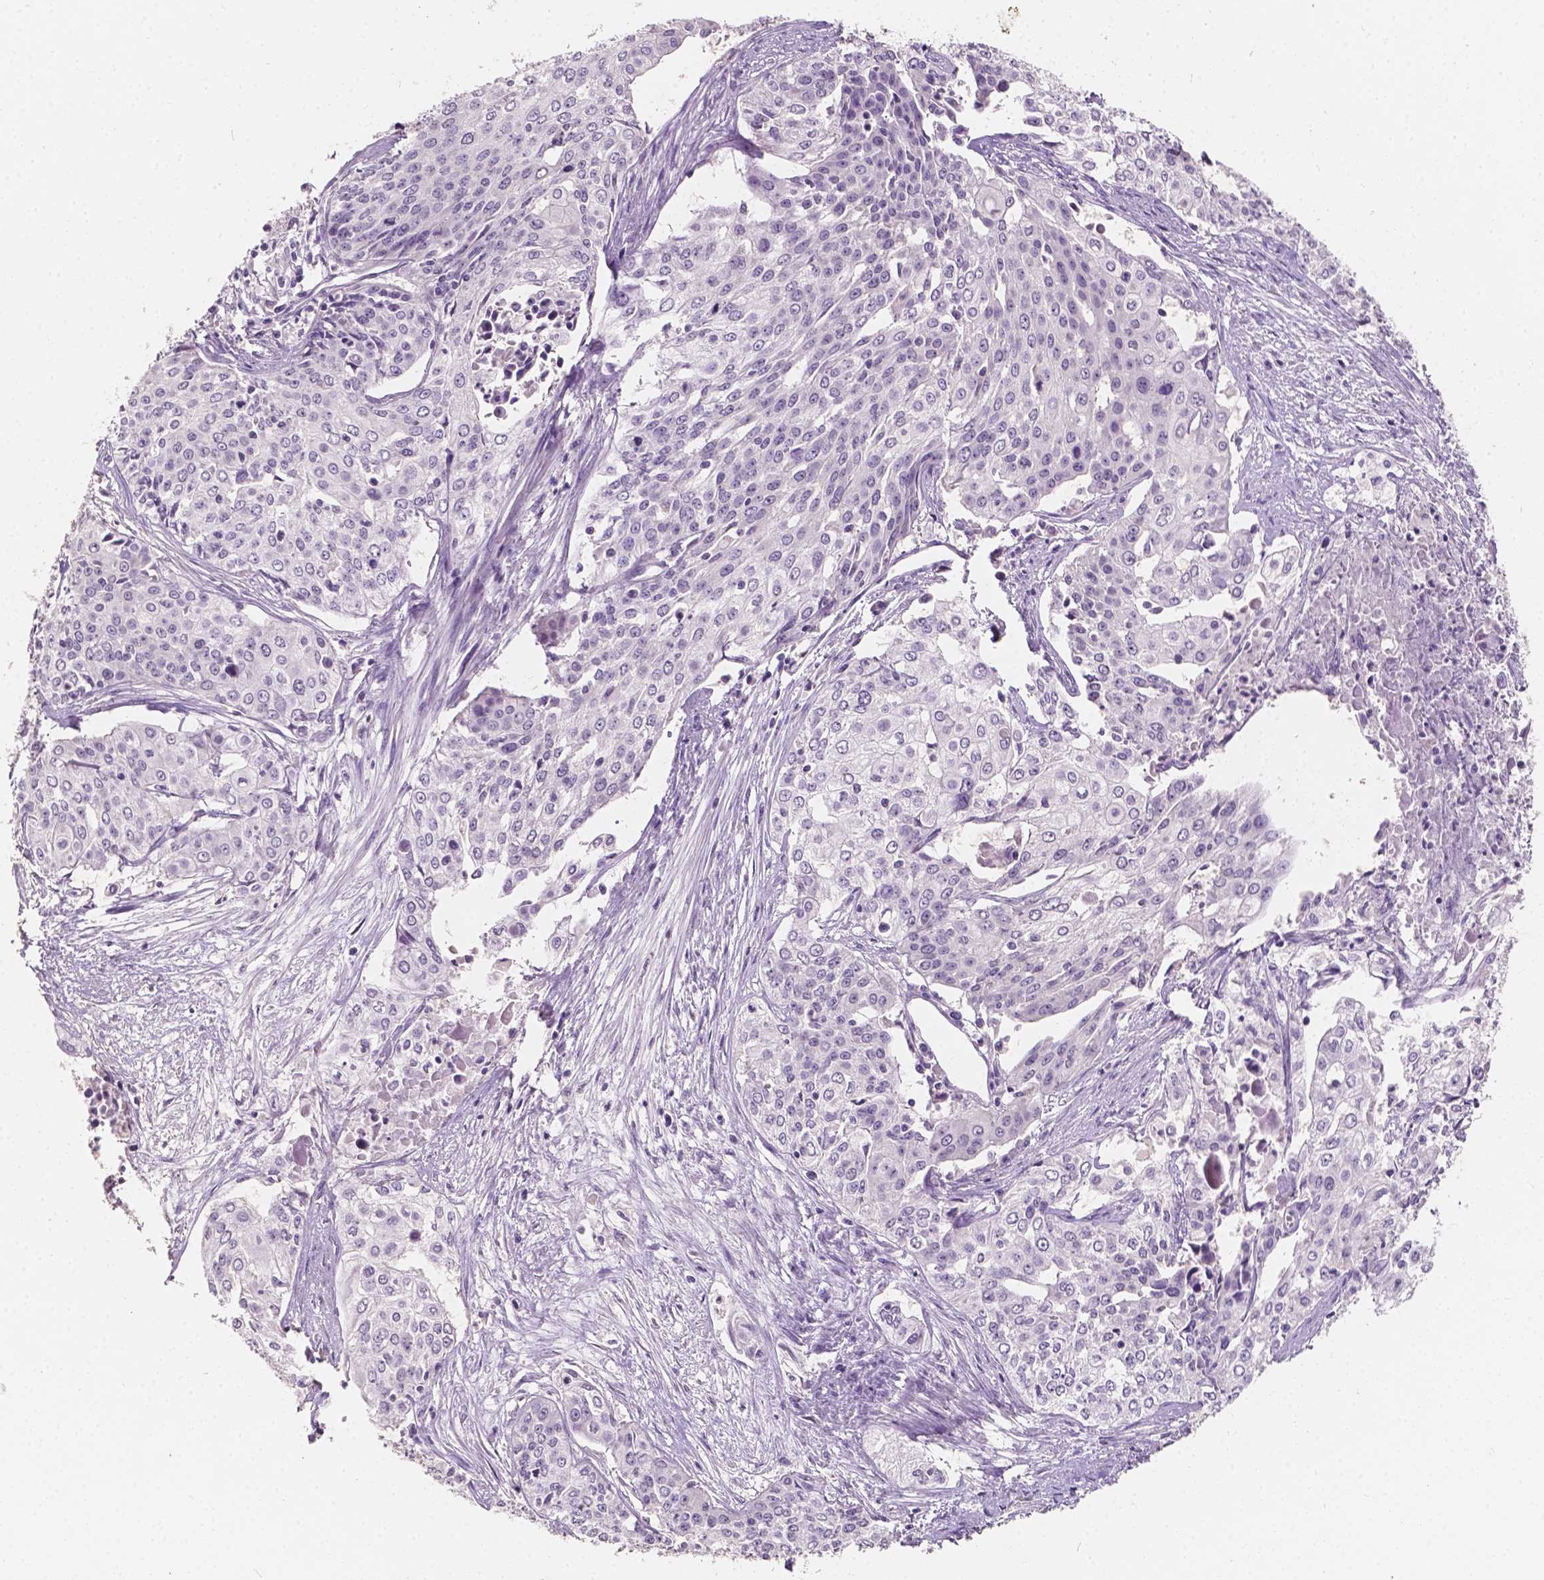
{"staining": {"intensity": "negative", "quantity": "none", "location": "none"}, "tissue": "cervical cancer", "cell_type": "Tumor cells", "image_type": "cancer", "snomed": [{"axis": "morphology", "description": "Squamous cell carcinoma, NOS"}, {"axis": "topography", "description": "Cervix"}], "caption": "The photomicrograph demonstrates no staining of tumor cells in cervical cancer.", "gene": "TAL1", "patient": {"sex": "female", "age": 39}}